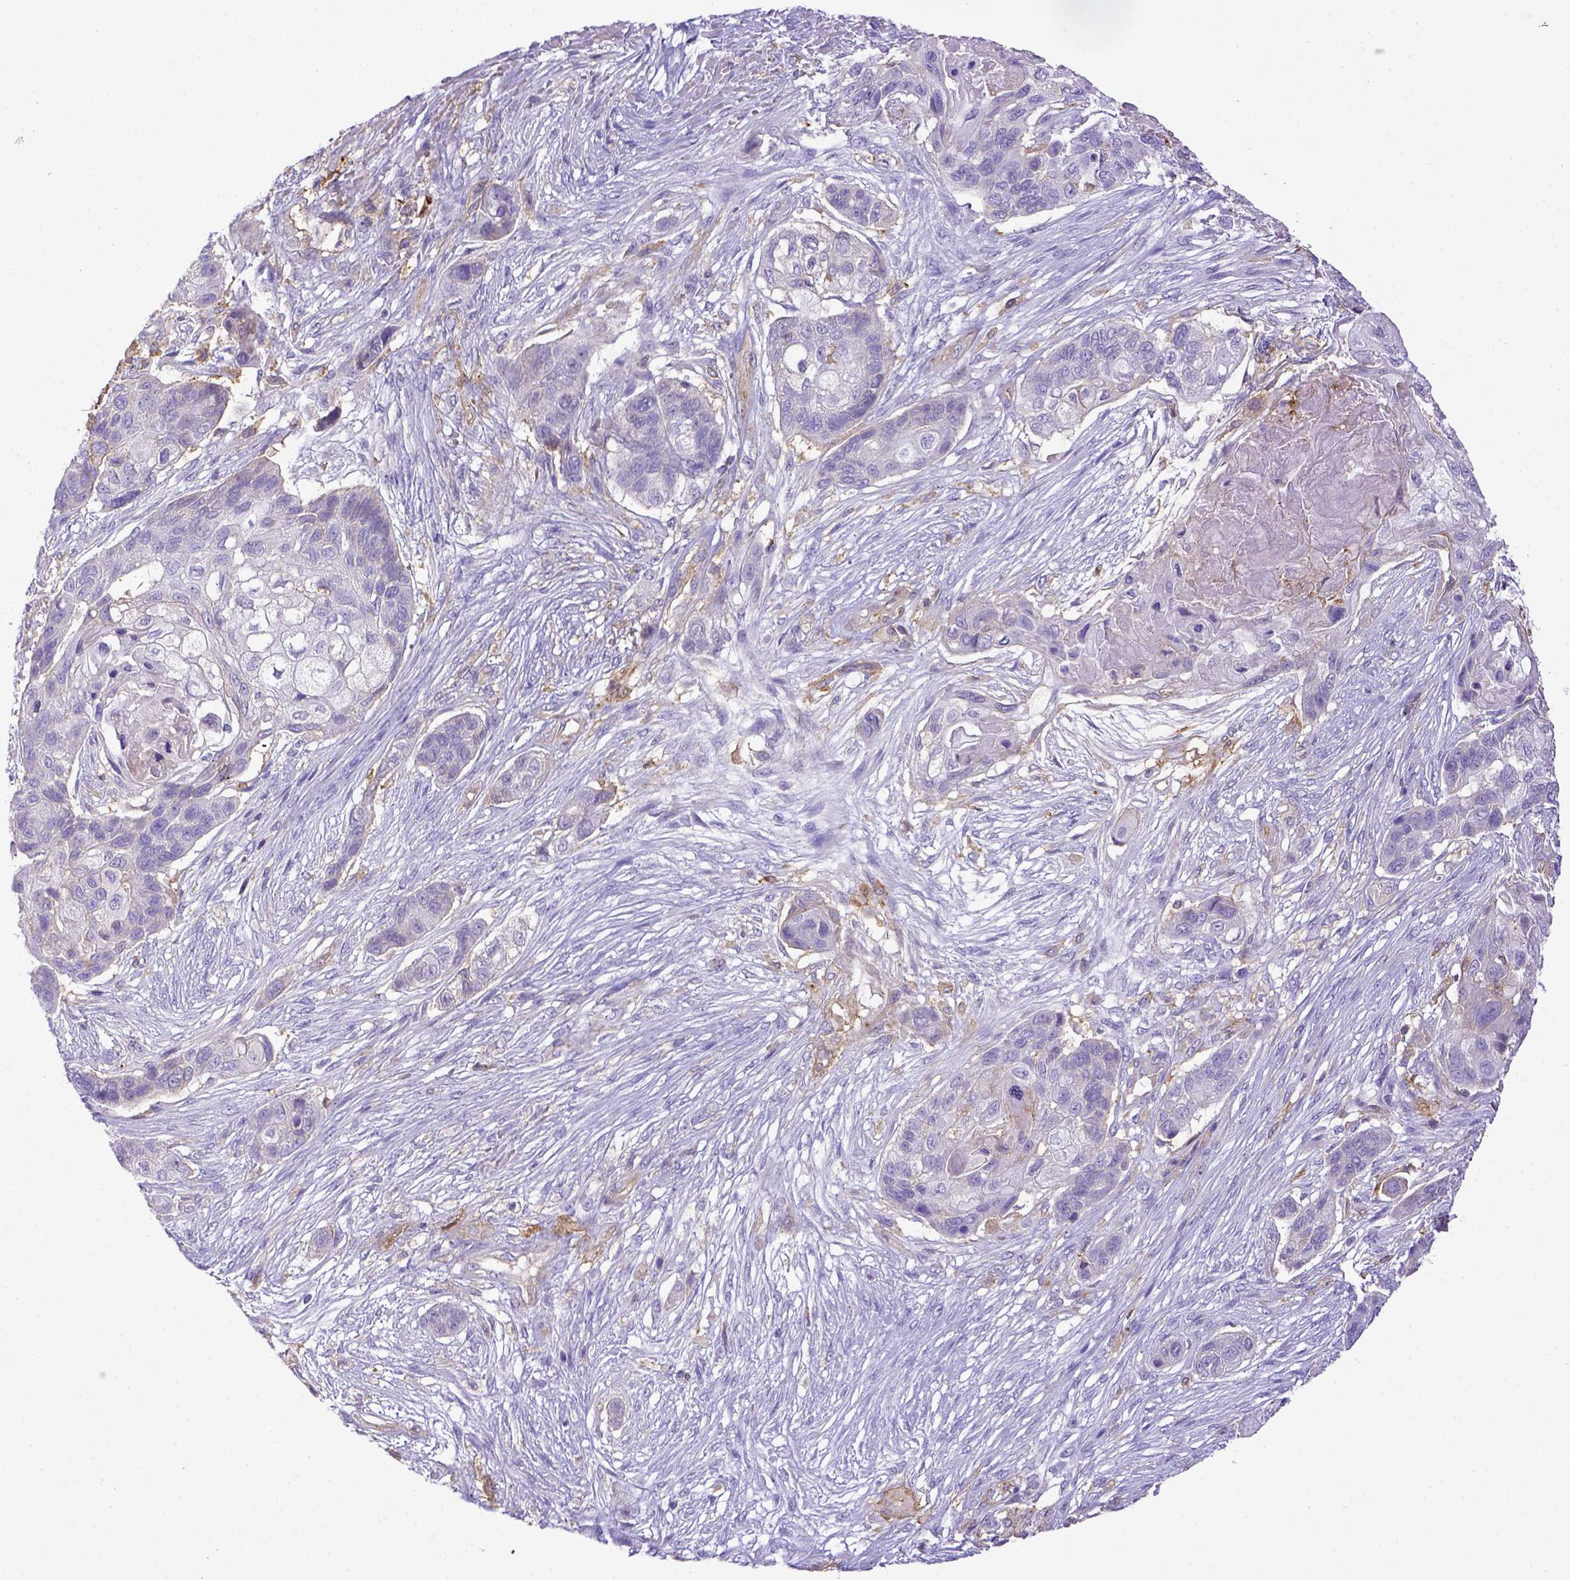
{"staining": {"intensity": "negative", "quantity": "none", "location": "none"}, "tissue": "lung cancer", "cell_type": "Tumor cells", "image_type": "cancer", "snomed": [{"axis": "morphology", "description": "Squamous cell carcinoma, NOS"}, {"axis": "topography", "description": "Lung"}], "caption": "IHC of human lung cancer reveals no expression in tumor cells.", "gene": "CD40", "patient": {"sex": "male", "age": 69}}